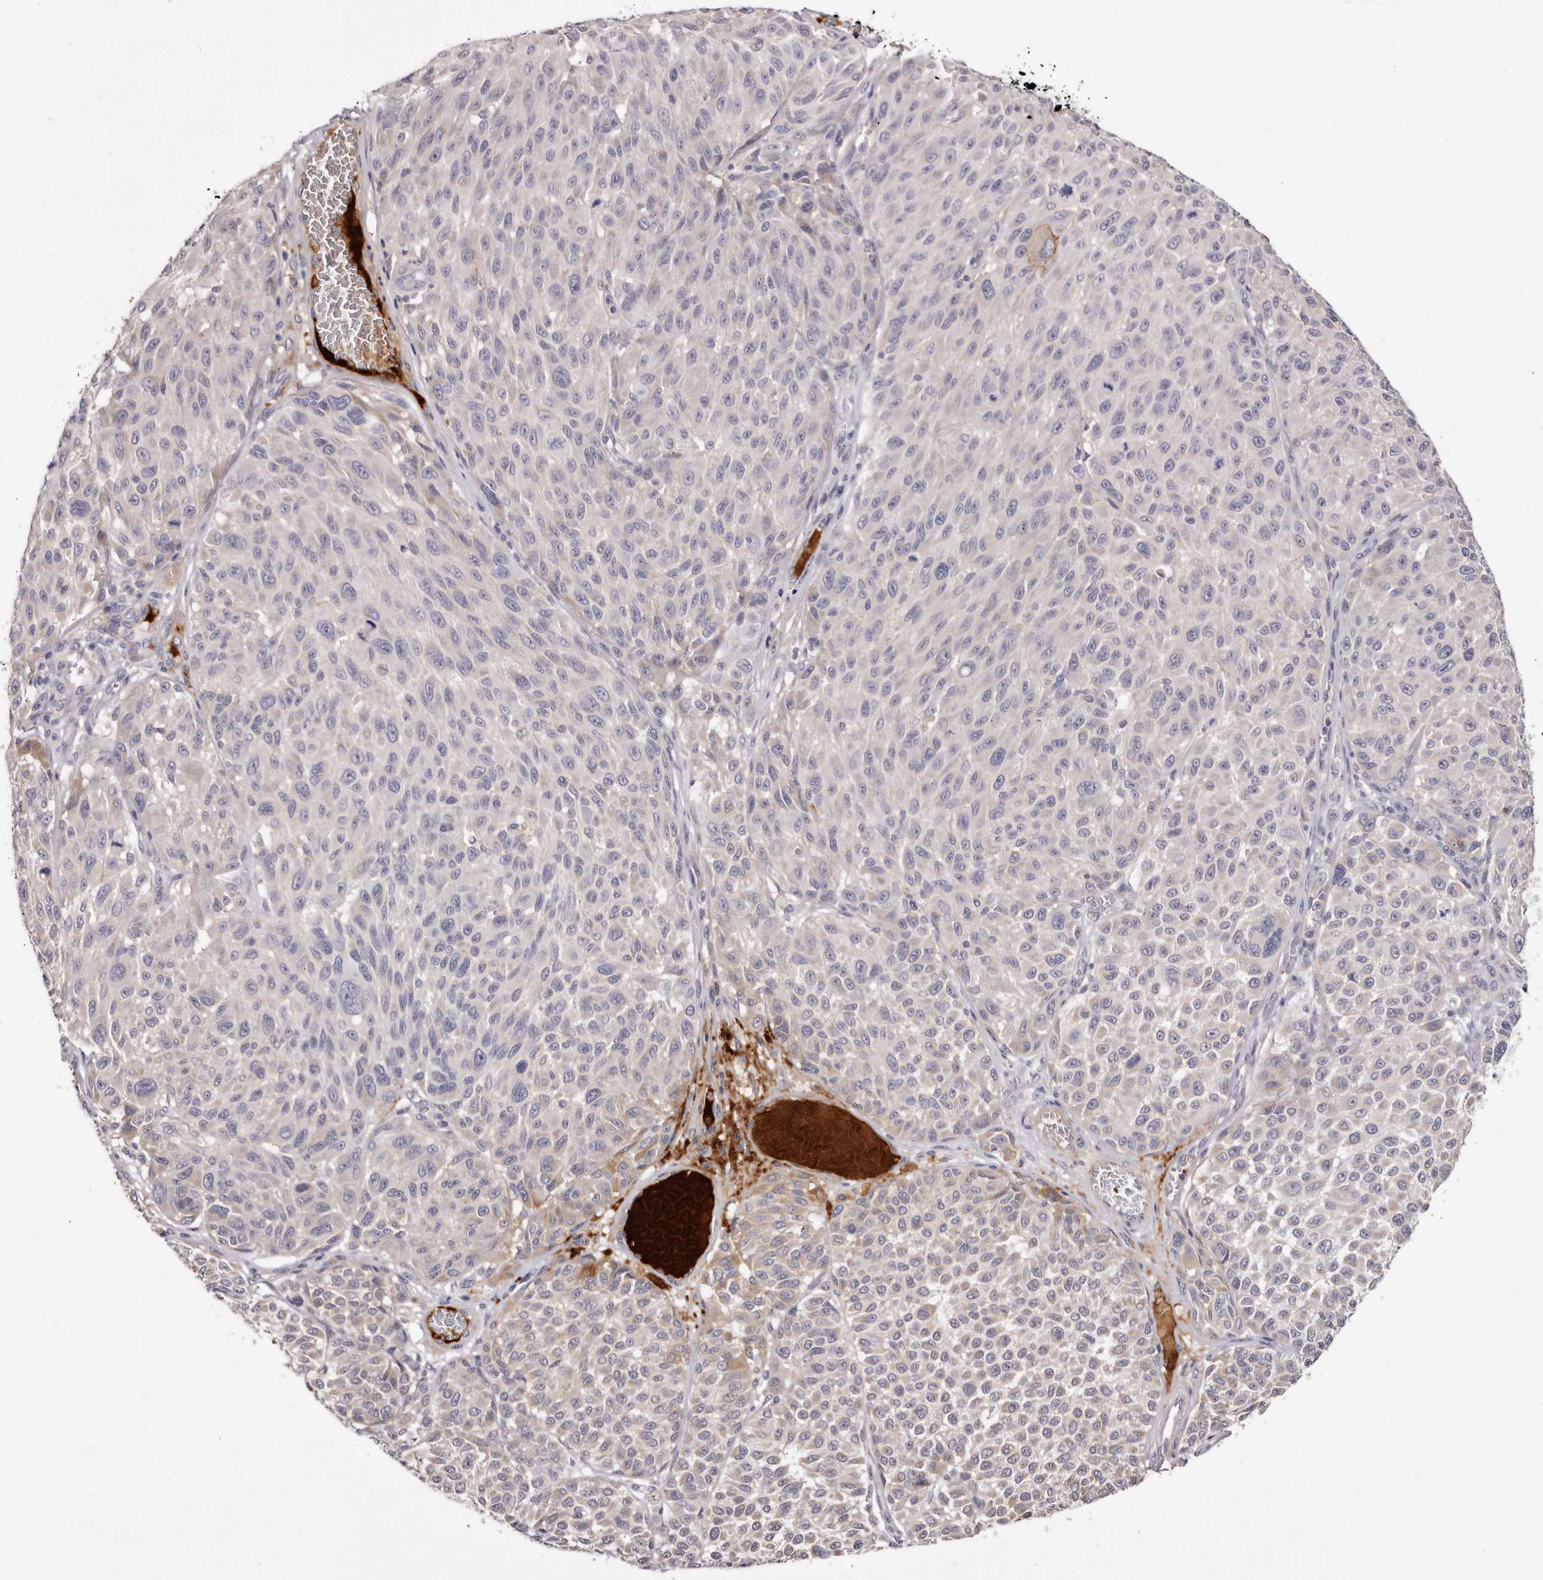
{"staining": {"intensity": "negative", "quantity": "none", "location": "none"}, "tissue": "melanoma", "cell_type": "Tumor cells", "image_type": "cancer", "snomed": [{"axis": "morphology", "description": "Malignant melanoma, NOS"}, {"axis": "topography", "description": "Skin"}], "caption": "Immunohistochemical staining of human malignant melanoma demonstrates no significant positivity in tumor cells. (Stains: DAB immunohistochemistry (IHC) with hematoxylin counter stain, Microscopy: brightfield microscopy at high magnification).", "gene": "LMLN", "patient": {"sex": "male", "age": 83}}